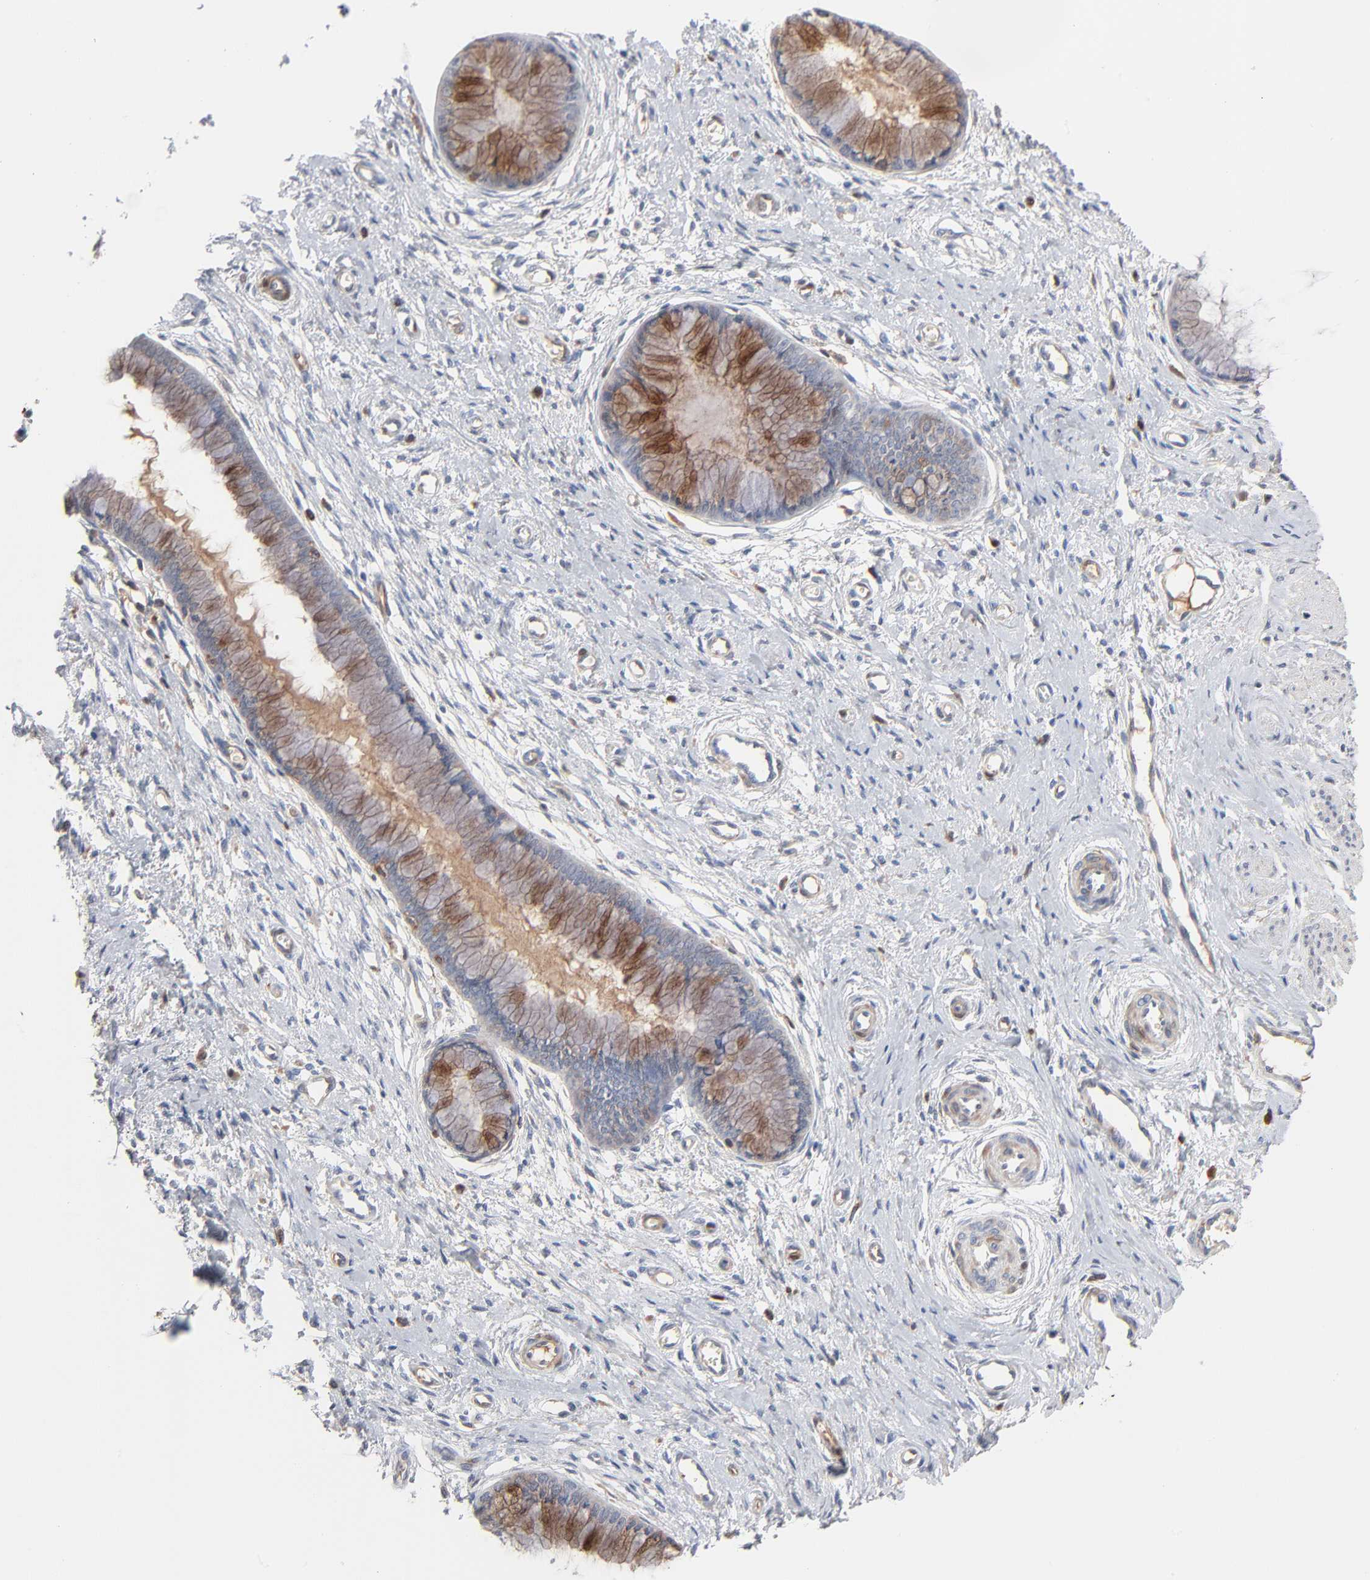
{"staining": {"intensity": "moderate", "quantity": "25%-75%", "location": "cytoplasmic/membranous"}, "tissue": "cervix", "cell_type": "Glandular cells", "image_type": "normal", "snomed": [{"axis": "morphology", "description": "Normal tissue, NOS"}, {"axis": "topography", "description": "Cervix"}], "caption": "A medium amount of moderate cytoplasmic/membranous positivity is identified in about 25%-75% of glandular cells in benign cervix. The staining was performed using DAB (3,3'-diaminobenzidine), with brown indicating positive protein expression. Nuclei are stained blue with hematoxylin.", "gene": "SERPINA4", "patient": {"sex": "female", "age": 55}}